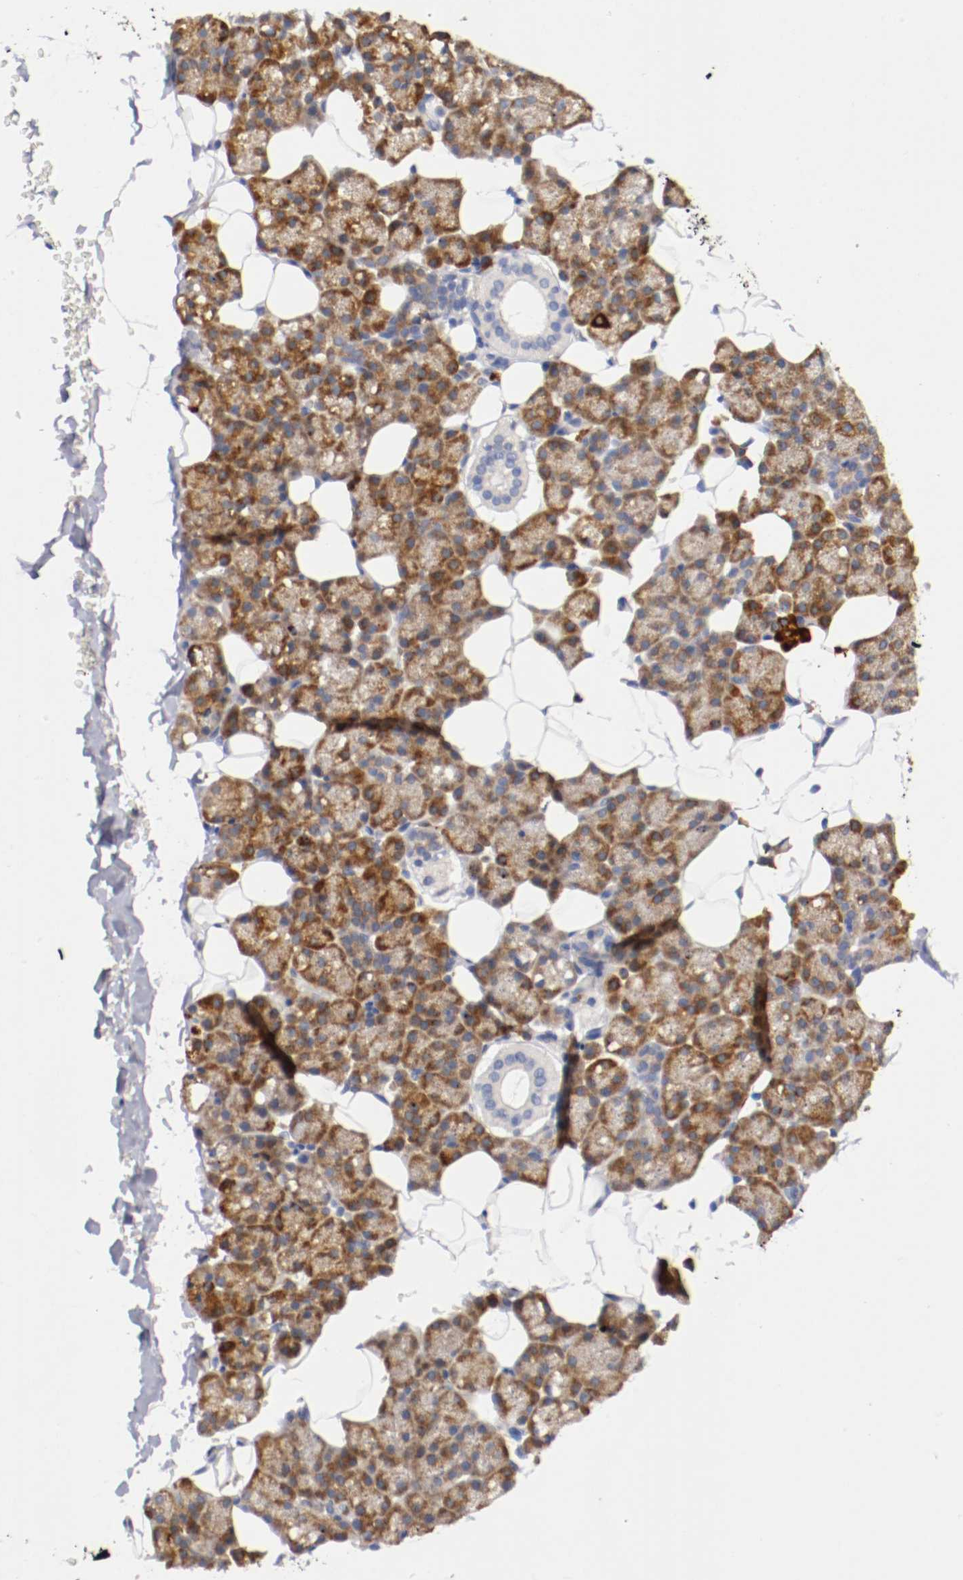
{"staining": {"intensity": "moderate", "quantity": ">75%", "location": "cytoplasmic/membranous"}, "tissue": "salivary gland", "cell_type": "Glandular cells", "image_type": "normal", "snomed": [{"axis": "morphology", "description": "Normal tissue, NOS"}, {"axis": "topography", "description": "Lymph node"}, {"axis": "topography", "description": "Salivary gland"}], "caption": "An immunohistochemistry (IHC) micrograph of unremarkable tissue is shown. Protein staining in brown shows moderate cytoplasmic/membranous positivity in salivary gland within glandular cells.", "gene": "TRAF2", "patient": {"sex": "male", "age": 8}}